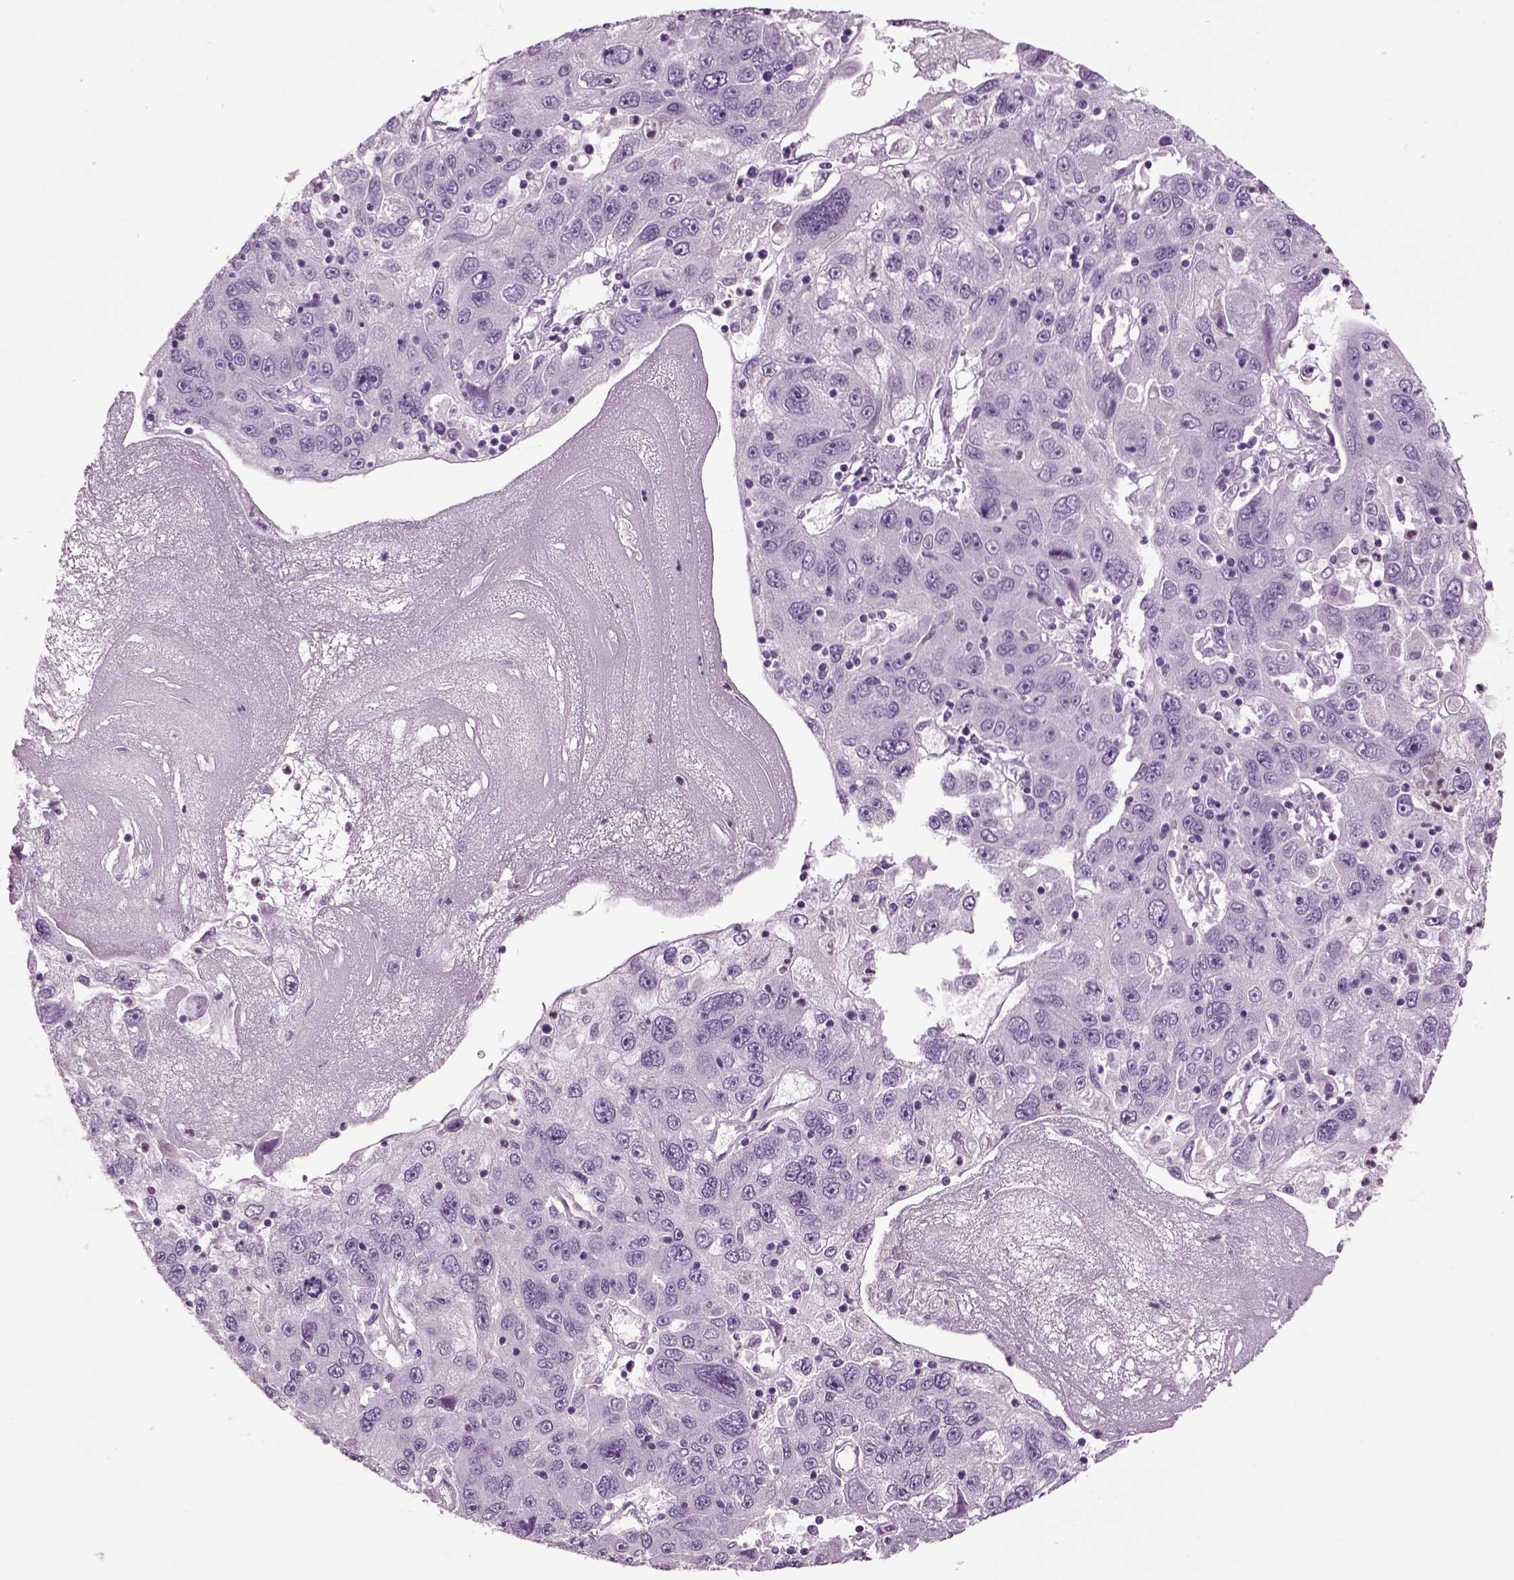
{"staining": {"intensity": "negative", "quantity": "none", "location": "none"}, "tissue": "stomach cancer", "cell_type": "Tumor cells", "image_type": "cancer", "snomed": [{"axis": "morphology", "description": "Adenocarcinoma, NOS"}, {"axis": "topography", "description": "Stomach"}], "caption": "DAB immunohistochemical staining of human stomach adenocarcinoma demonstrates no significant positivity in tumor cells.", "gene": "CRABP1", "patient": {"sex": "male", "age": 56}}